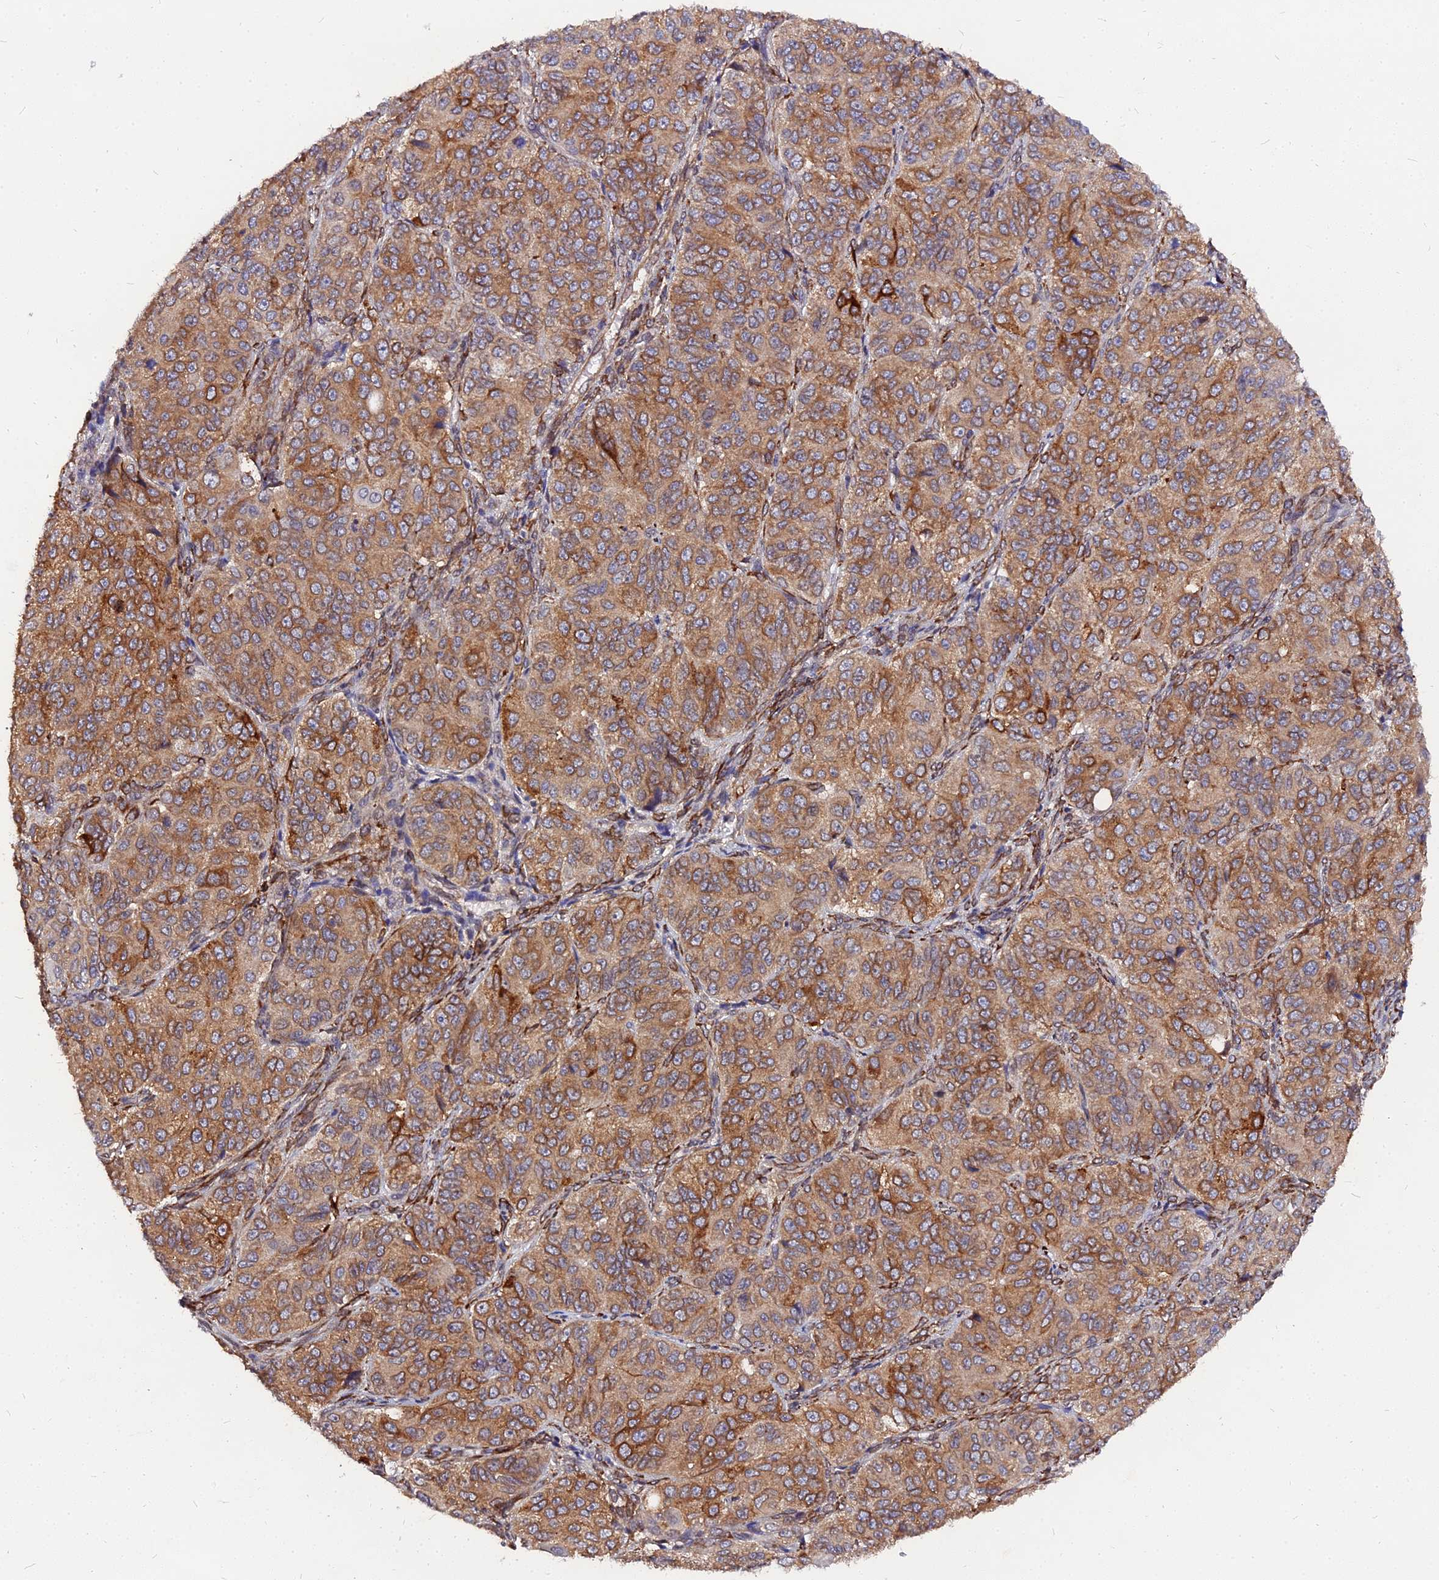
{"staining": {"intensity": "moderate", "quantity": ">75%", "location": "cytoplasmic/membranous"}, "tissue": "ovarian cancer", "cell_type": "Tumor cells", "image_type": "cancer", "snomed": [{"axis": "morphology", "description": "Carcinoma, endometroid"}, {"axis": "topography", "description": "Ovary"}], "caption": "A medium amount of moderate cytoplasmic/membranous staining is identified in approximately >75% of tumor cells in ovarian cancer tissue. (DAB IHC with brightfield microscopy, high magnification).", "gene": "PDE4D", "patient": {"sex": "female", "age": 51}}